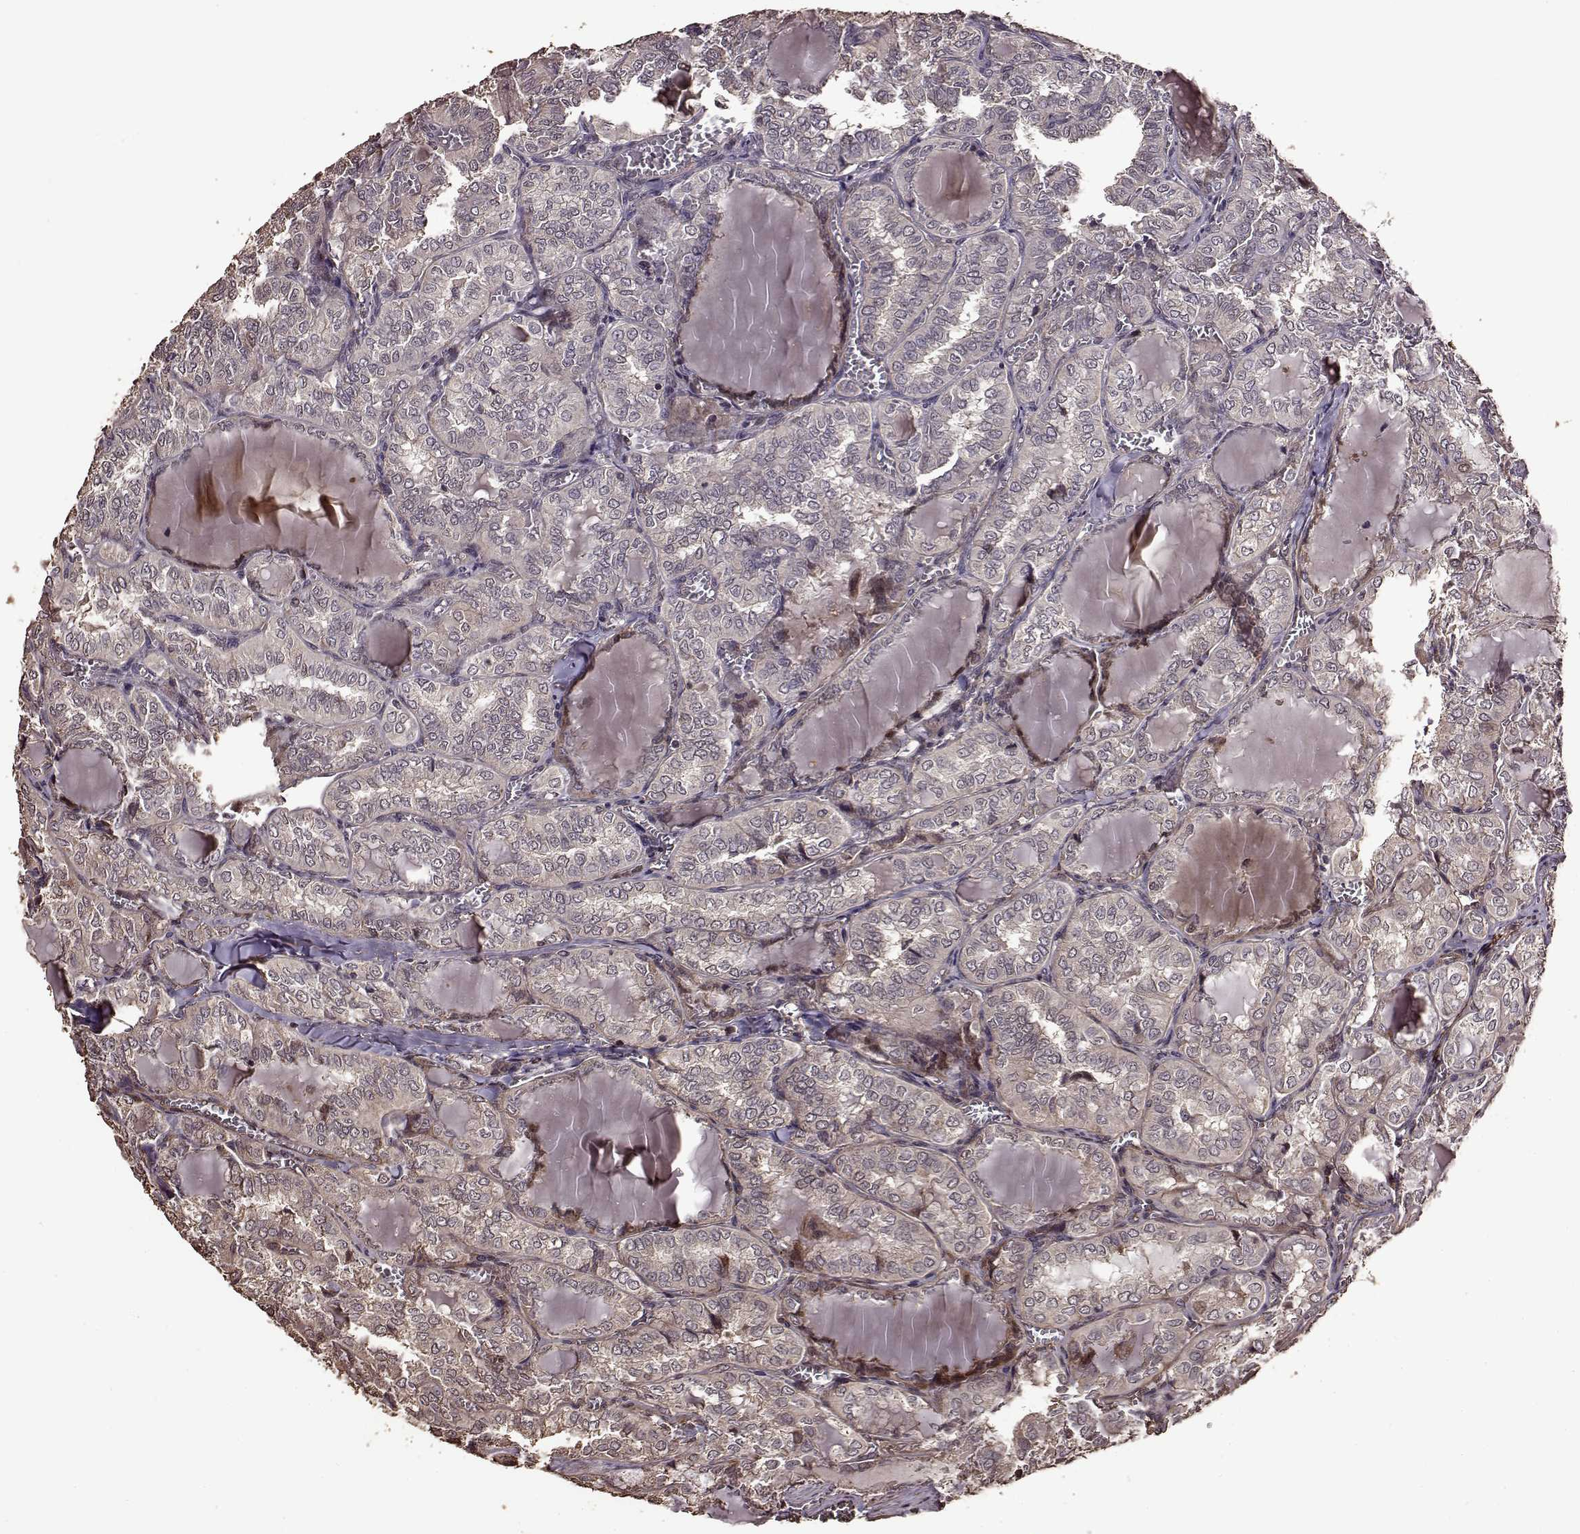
{"staining": {"intensity": "weak", "quantity": "<25%", "location": "cytoplasmic/membranous"}, "tissue": "thyroid cancer", "cell_type": "Tumor cells", "image_type": "cancer", "snomed": [{"axis": "morphology", "description": "Papillary adenocarcinoma, NOS"}, {"axis": "topography", "description": "Thyroid gland"}], "caption": "Thyroid cancer (papillary adenocarcinoma) stained for a protein using immunohistochemistry shows no positivity tumor cells.", "gene": "FBXW11", "patient": {"sex": "female", "age": 41}}